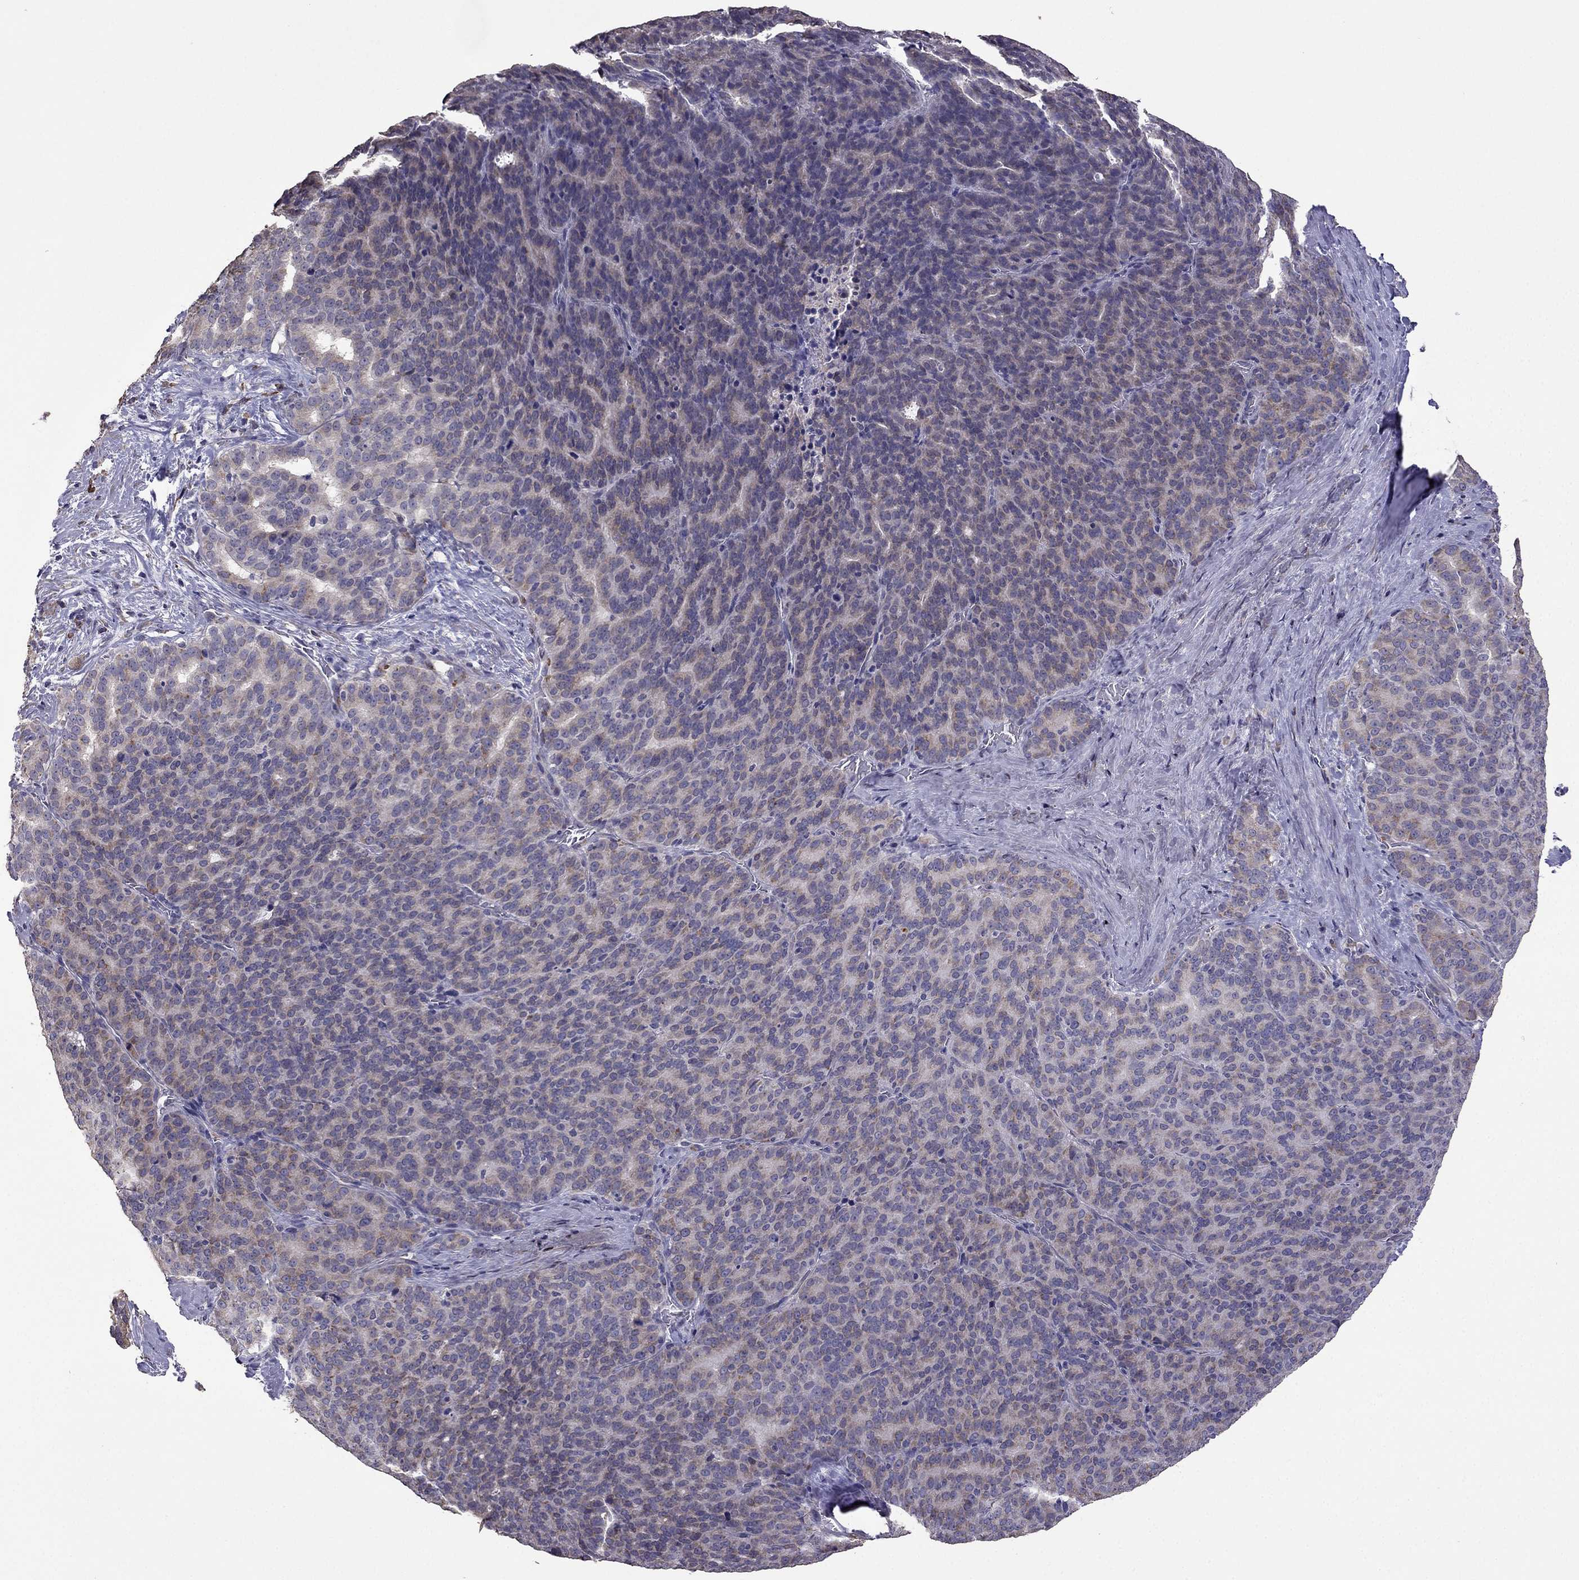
{"staining": {"intensity": "weak", "quantity": "<25%", "location": "cytoplasmic/membranous"}, "tissue": "liver cancer", "cell_type": "Tumor cells", "image_type": "cancer", "snomed": [{"axis": "morphology", "description": "Cholangiocarcinoma"}, {"axis": "topography", "description": "Liver"}], "caption": "A high-resolution photomicrograph shows immunohistochemistry staining of cholangiocarcinoma (liver), which demonstrates no significant staining in tumor cells.", "gene": "CDH9", "patient": {"sex": "female", "age": 47}}